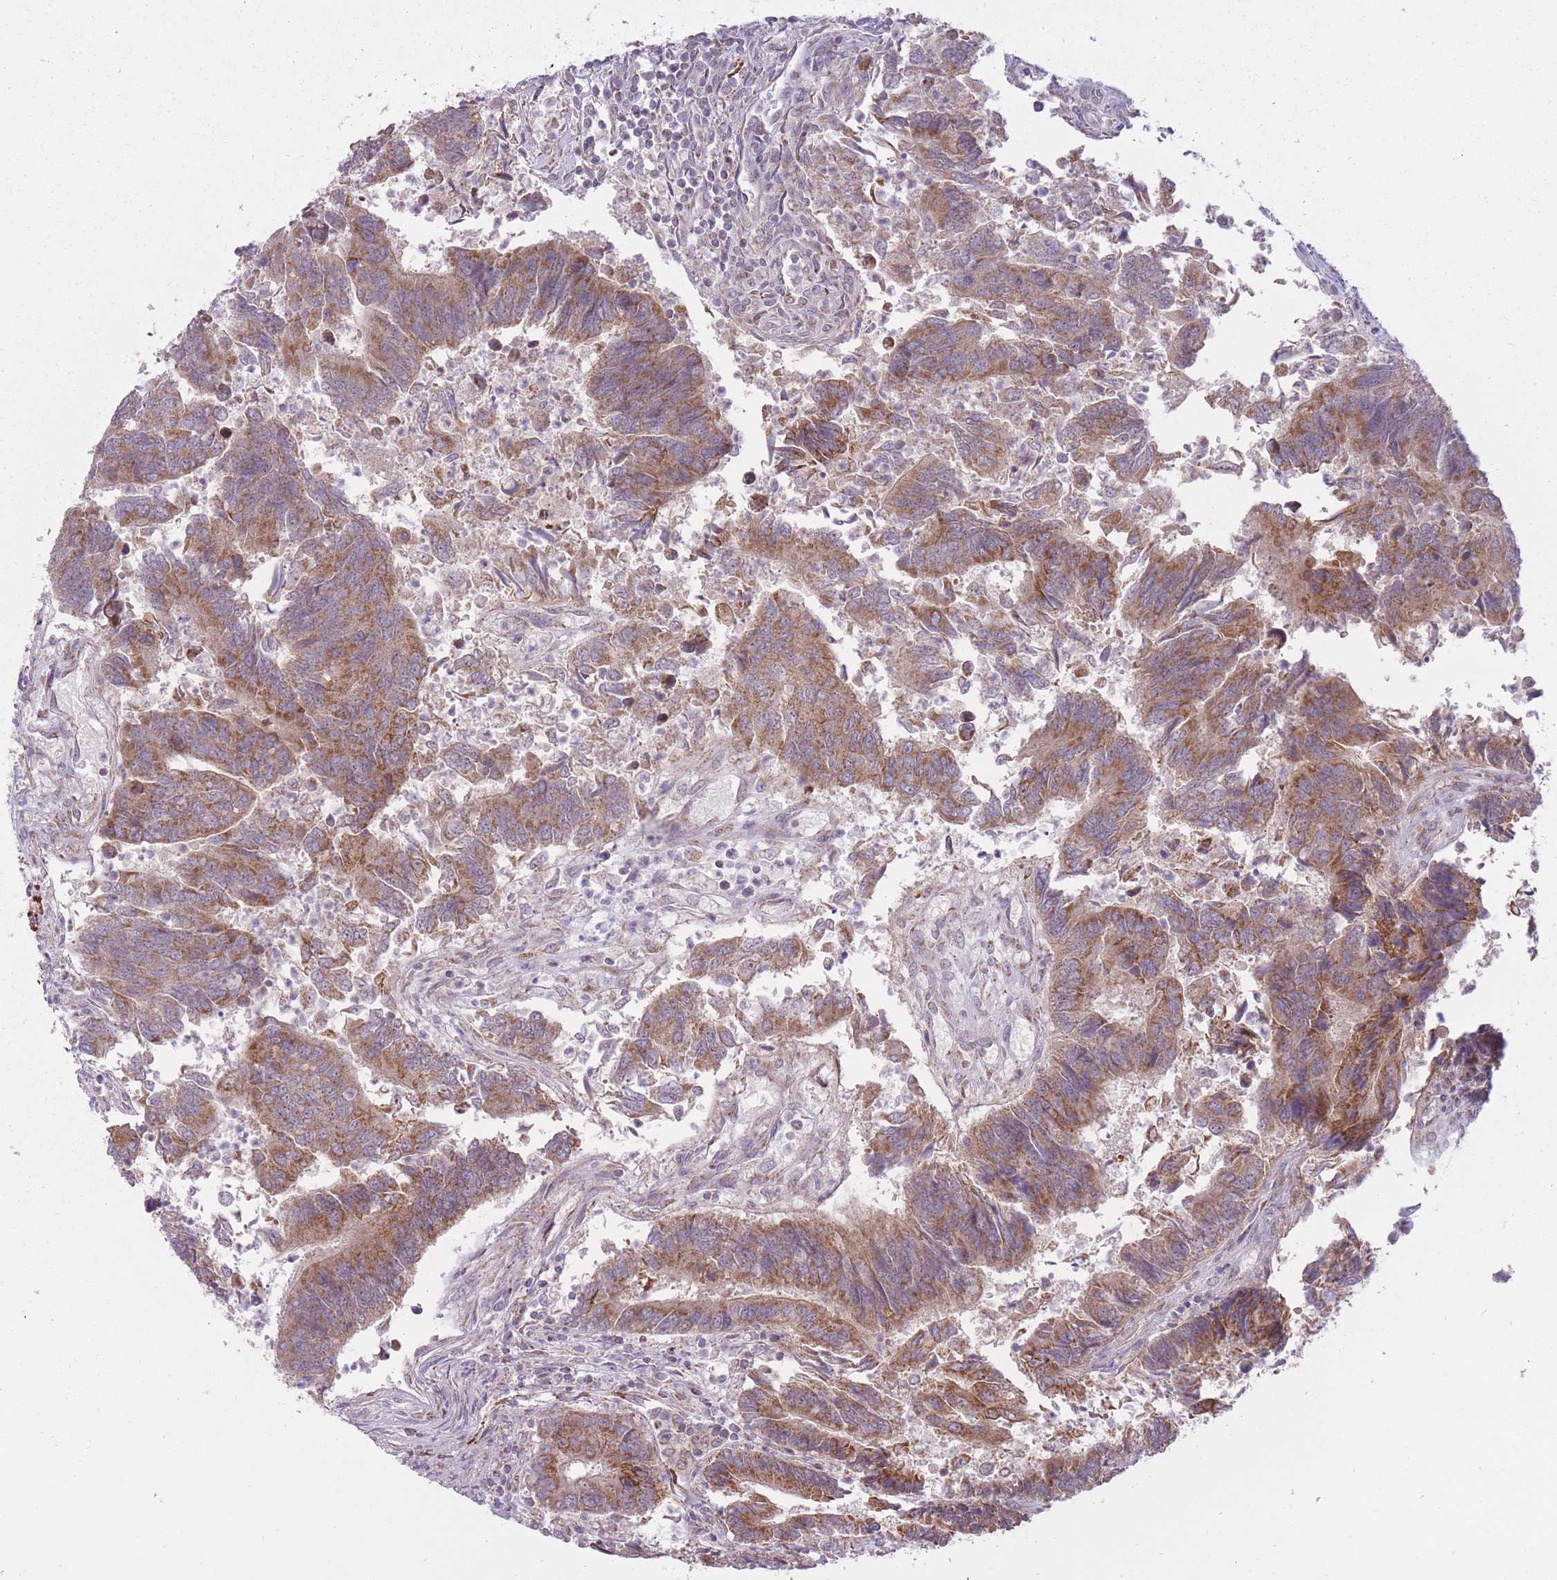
{"staining": {"intensity": "moderate", "quantity": ">75%", "location": "cytoplasmic/membranous"}, "tissue": "colorectal cancer", "cell_type": "Tumor cells", "image_type": "cancer", "snomed": [{"axis": "morphology", "description": "Adenocarcinoma, NOS"}, {"axis": "topography", "description": "Colon"}], "caption": "This image displays IHC staining of human colorectal adenocarcinoma, with medium moderate cytoplasmic/membranous positivity in about >75% of tumor cells.", "gene": "LIN7C", "patient": {"sex": "female", "age": 67}}